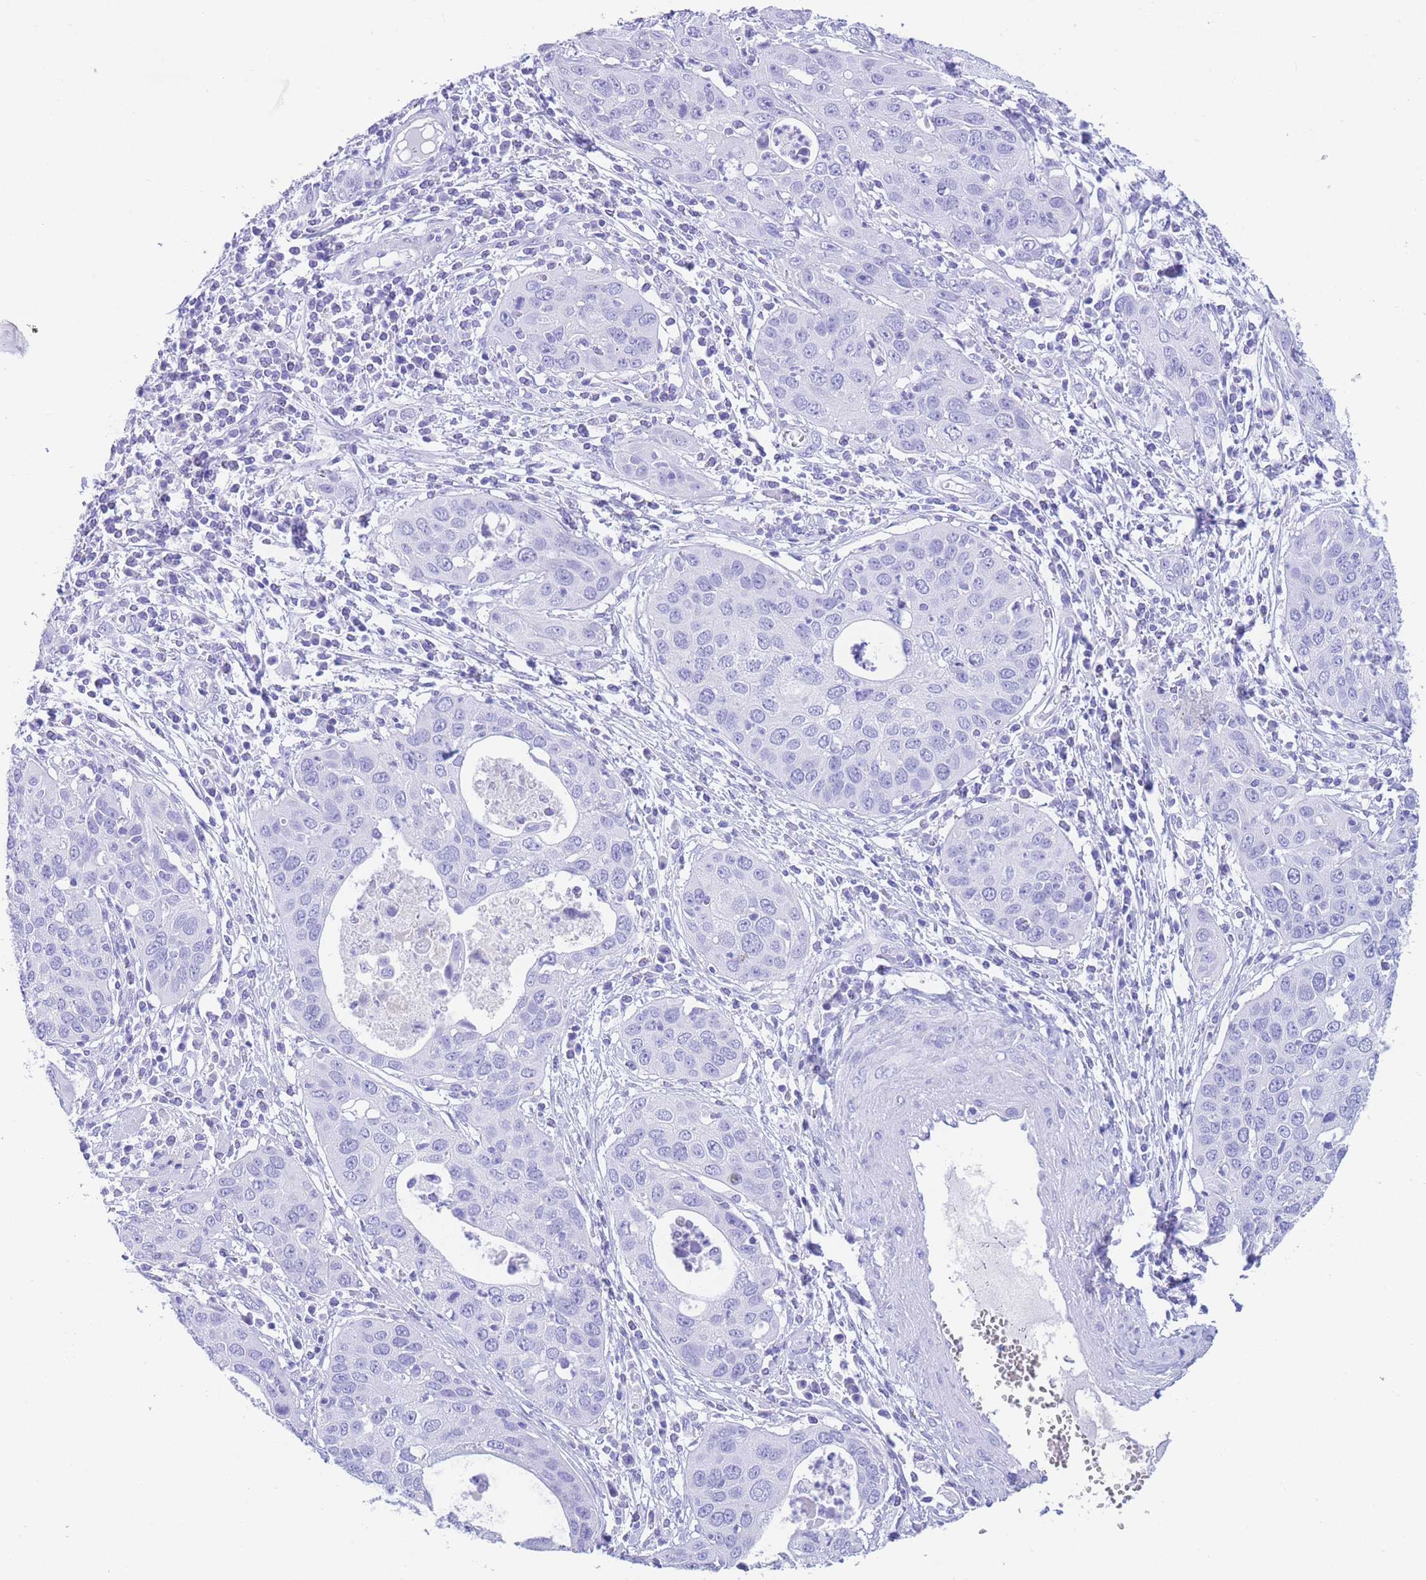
{"staining": {"intensity": "negative", "quantity": "none", "location": "none"}, "tissue": "cervical cancer", "cell_type": "Tumor cells", "image_type": "cancer", "snomed": [{"axis": "morphology", "description": "Squamous cell carcinoma, NOS"}, {"axis": "topography", "description": "Cervix"}], "caption": "Tumor cells are negative for protein expression in human cervical cancer (squamous cell carcinoma). (DAB immunohistochemistry (IHC) with hematoxylin counter stain).", "gene": "SLCO1B3", "patient": {"sex": "female", "age": 36}}